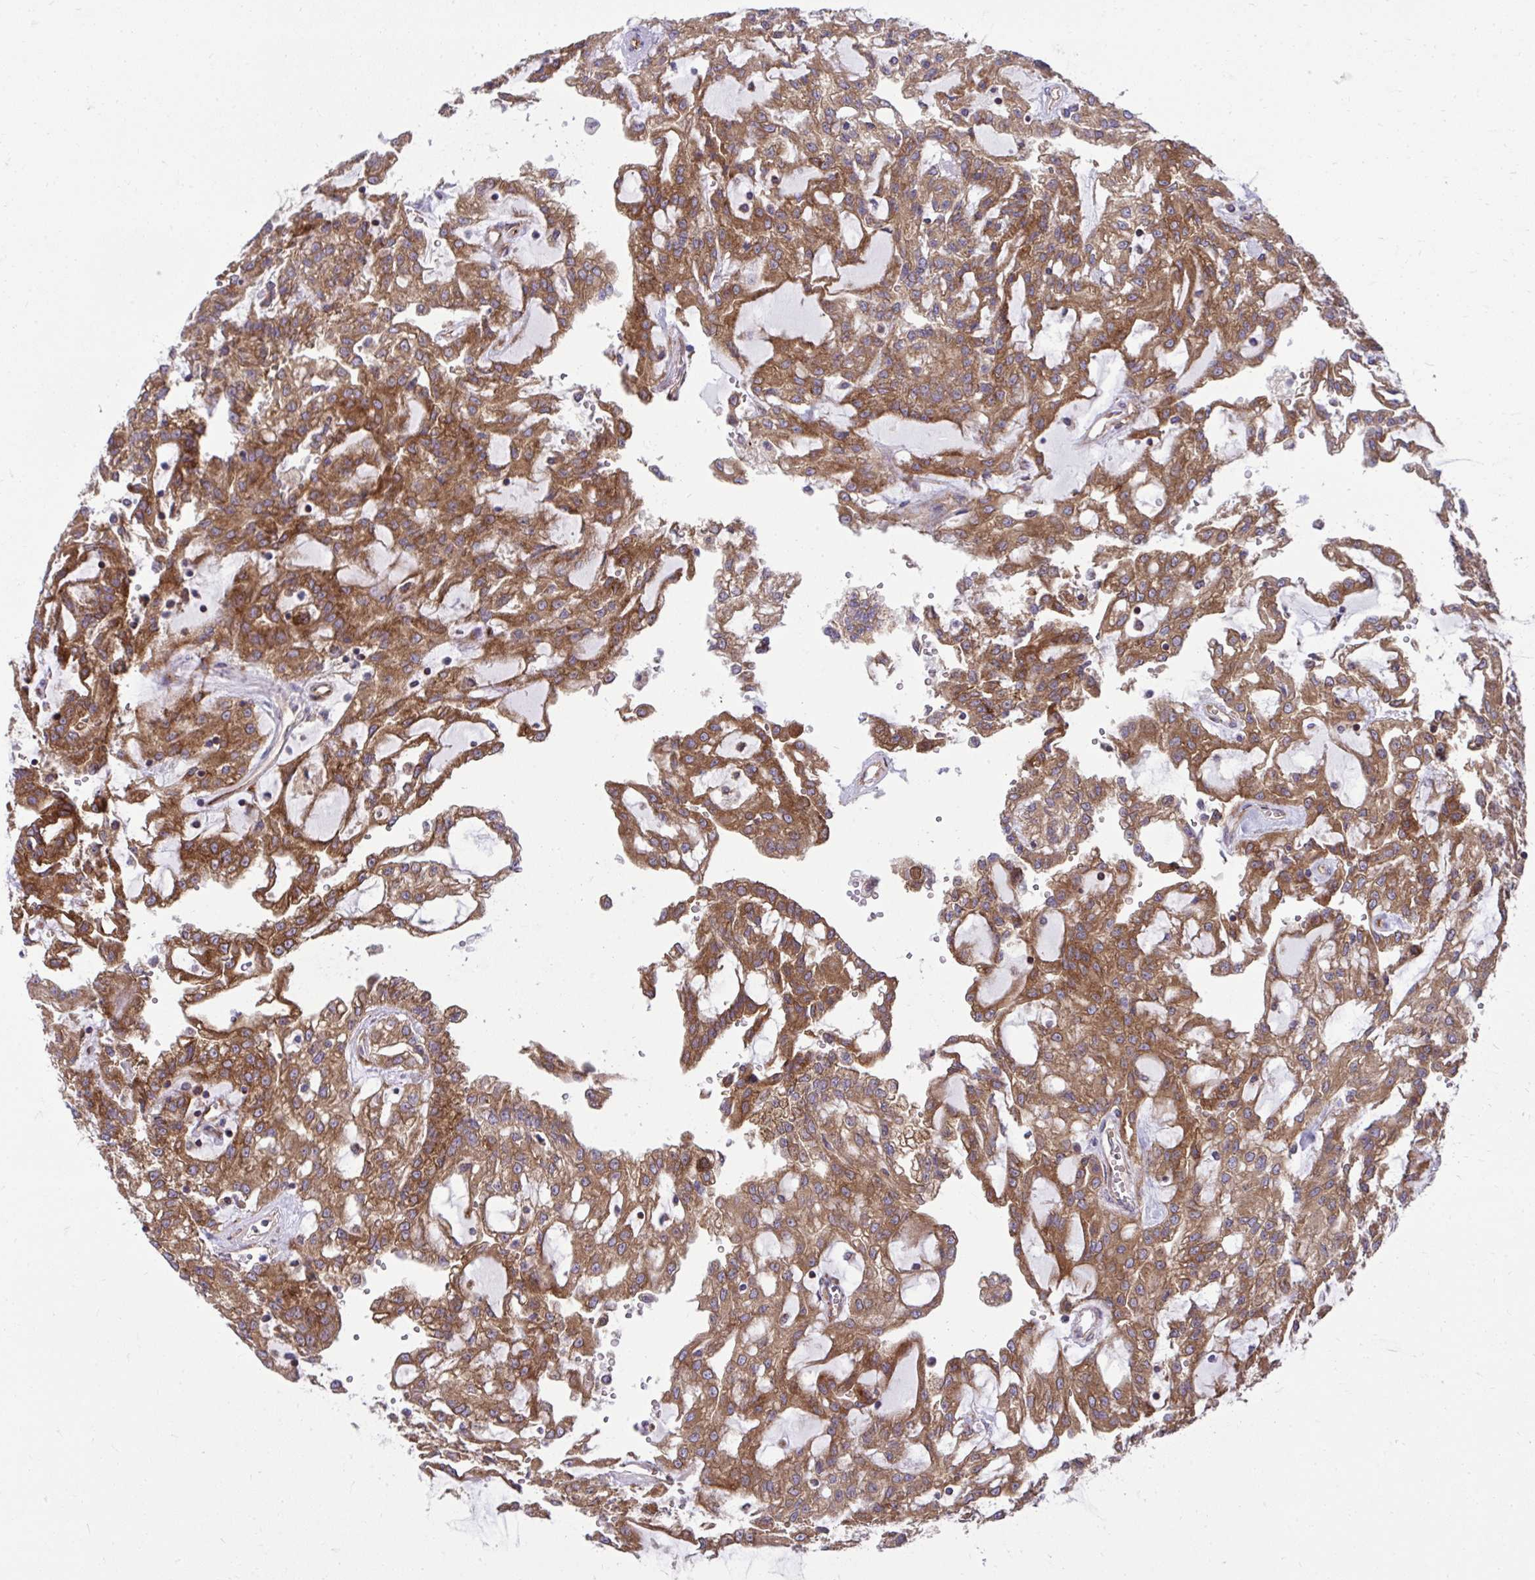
{"staining": {"intensity": "moderate", "quantity": ">75%", "location": "cytoplasmic/membranous"}, "tissue": "renal cancer", "cell_type": "Tumor cells", "image_type": "cancer", "snomed": [{"axis": "morphology", "description": "Adenocarcinoma, NOS"}, {"axis": "topography", "description": "Kidney"}], "caption": "Renal adenocarcinoma stained with immunohistochemistry displays moderate cytoplasmic/membranous positivity in about >75% of tumor cells.", "gene": "NMNAT3", "patient": {"sex": "male", "age": 63}}